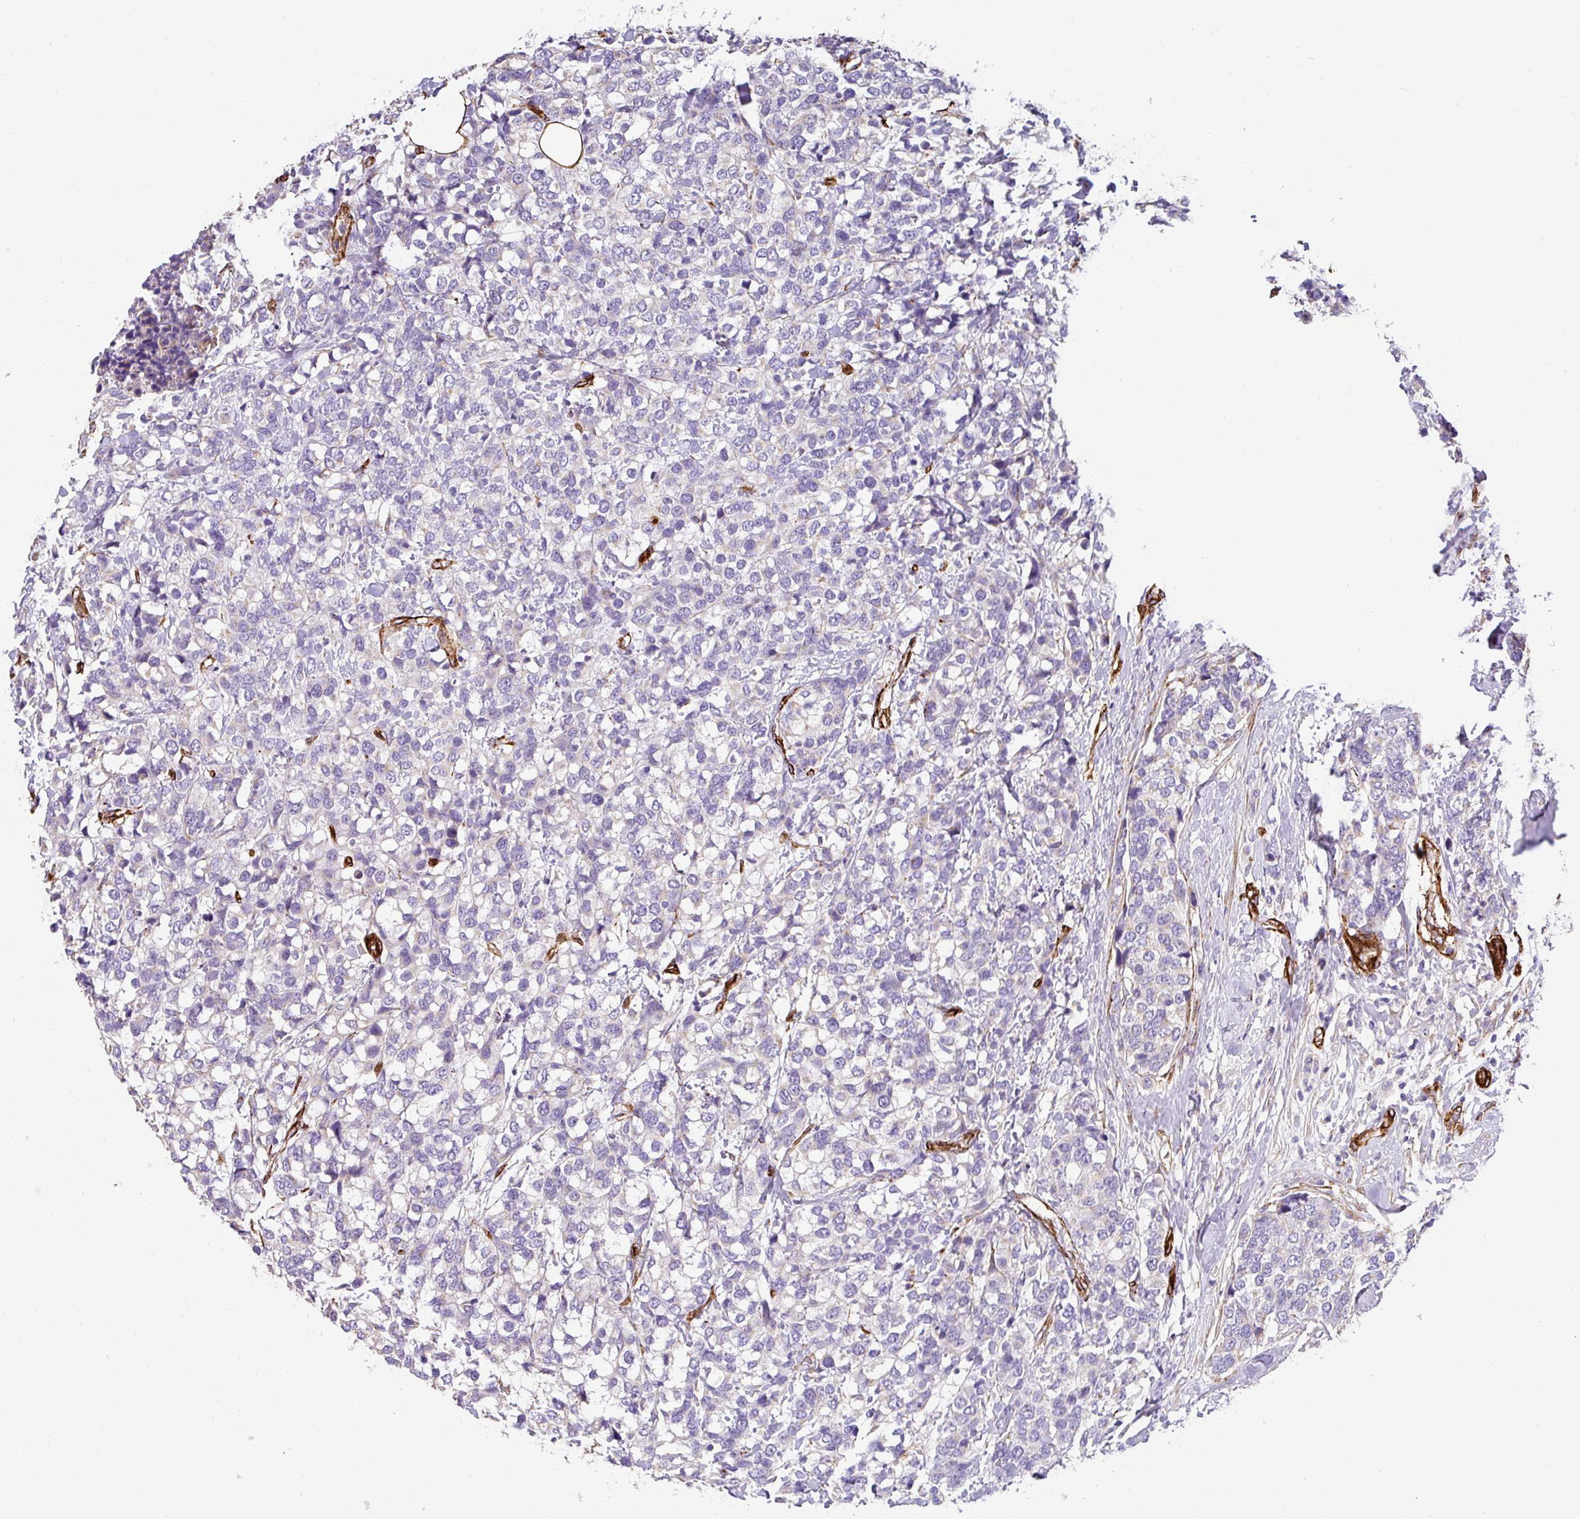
{"staining": {"intensity": "negative", "quantity": "none", "location": "none"}, "tissue": "breast cancer", "cell_type": "Tumor cells", "image_type": "cancer", "snomed": [{"axis": "morphology", "description": "Lobular carcinoma"}, {"axis": "topography", "description": "Breast"}], "caption": "Tumor cells are negative for protein expression in human breast cancer. (Brightfield microscopy of DAB (3,3'-diaminobenzidine) IHC at high magnification).", "gene": "SLC25A17", "patient": {"sex": "female", "age": 59}}